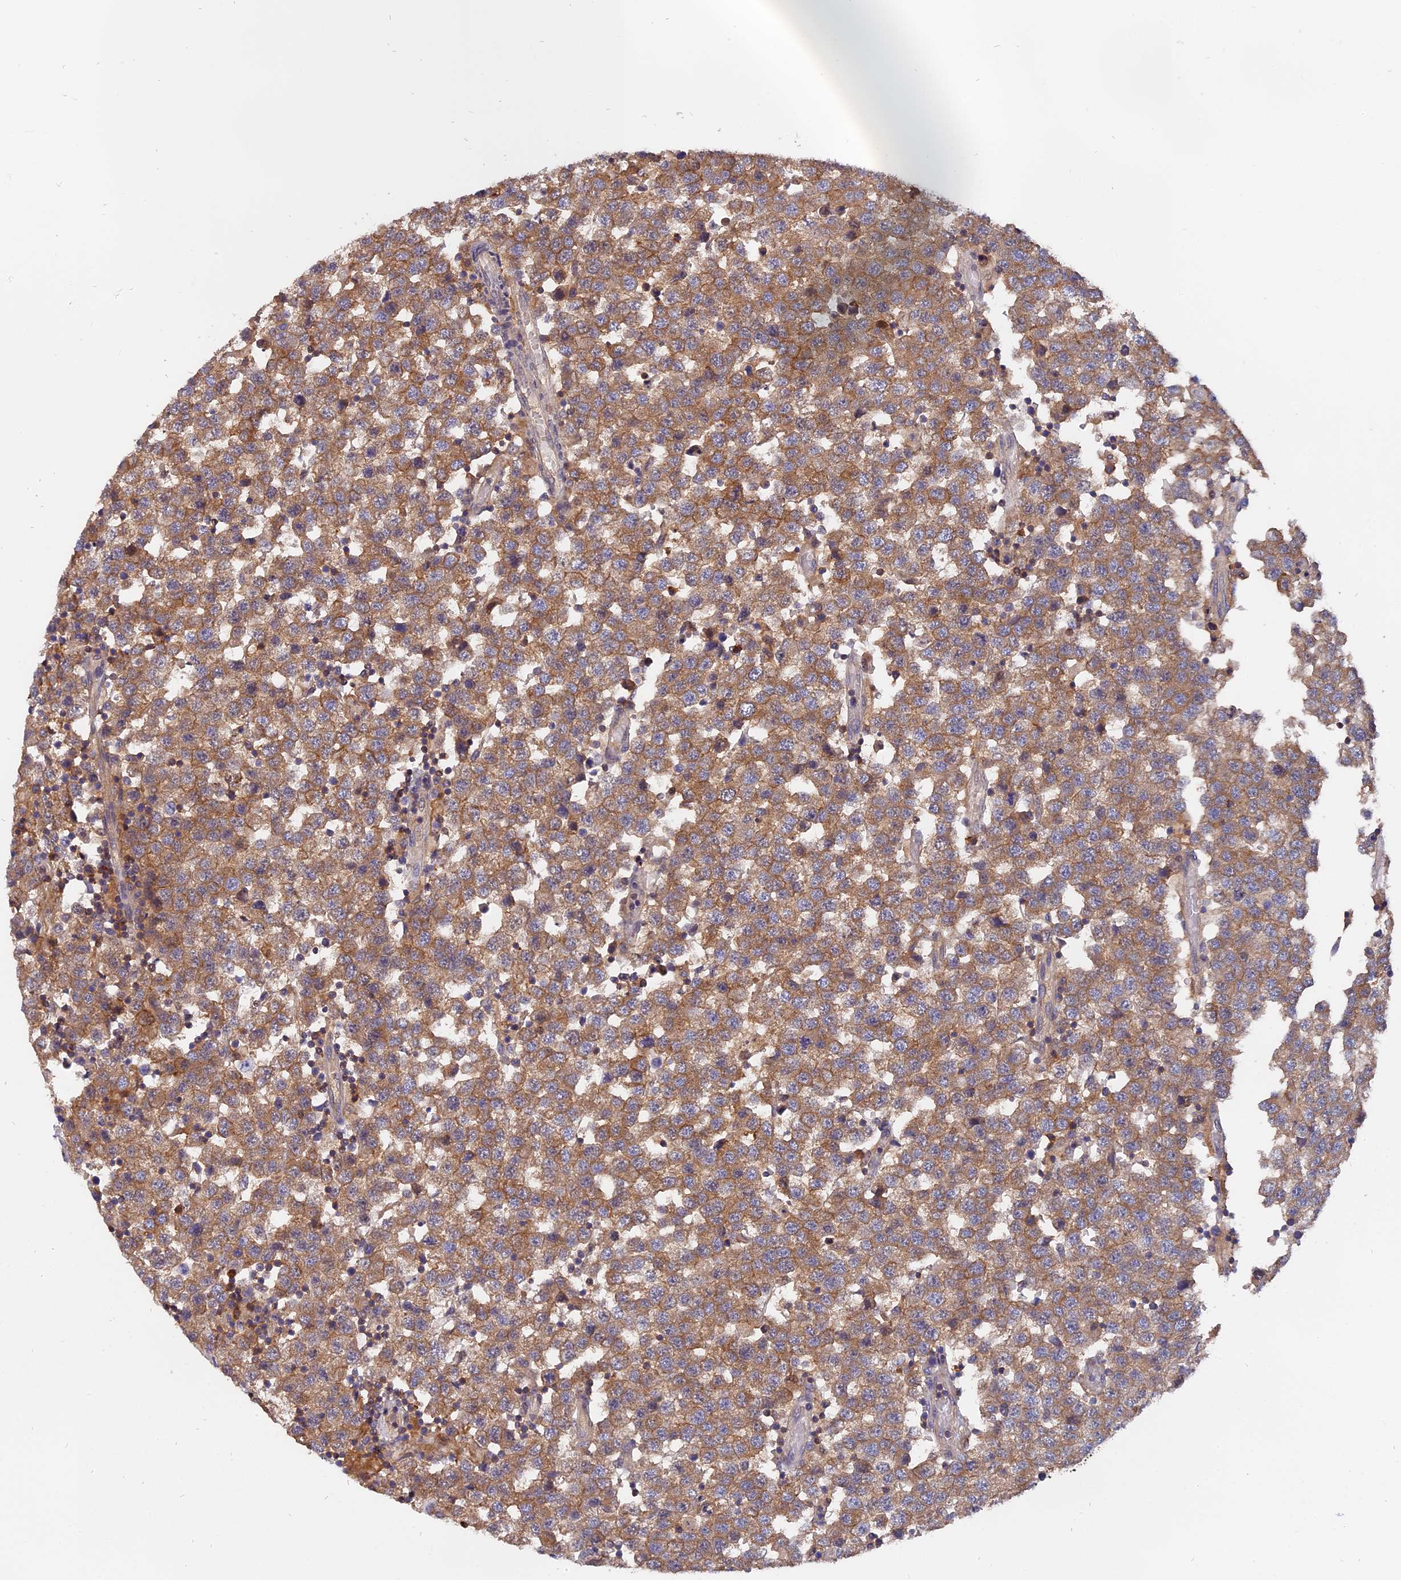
{"staining": {"intensity": "moderate", "quantity": ">75%", "location": "cytoplasmic/membranous"}, "tissue": "testis cancer", "cell_type": "Tumor cells", "image_type": "cancer", "snomed": [{"axis": "morphology", "description": "Seminoma, NOS"}, {"axis": "topography", "description": "Testis"}], "caption": "Testis cancer (seminoma) stained for a protein (brown) displays moderate cytoplasmic/membranous positive expression in approximately >75% of tumor cells.", "gene": "FAM118B", "patient": {"sex": "male", "age": 34}}